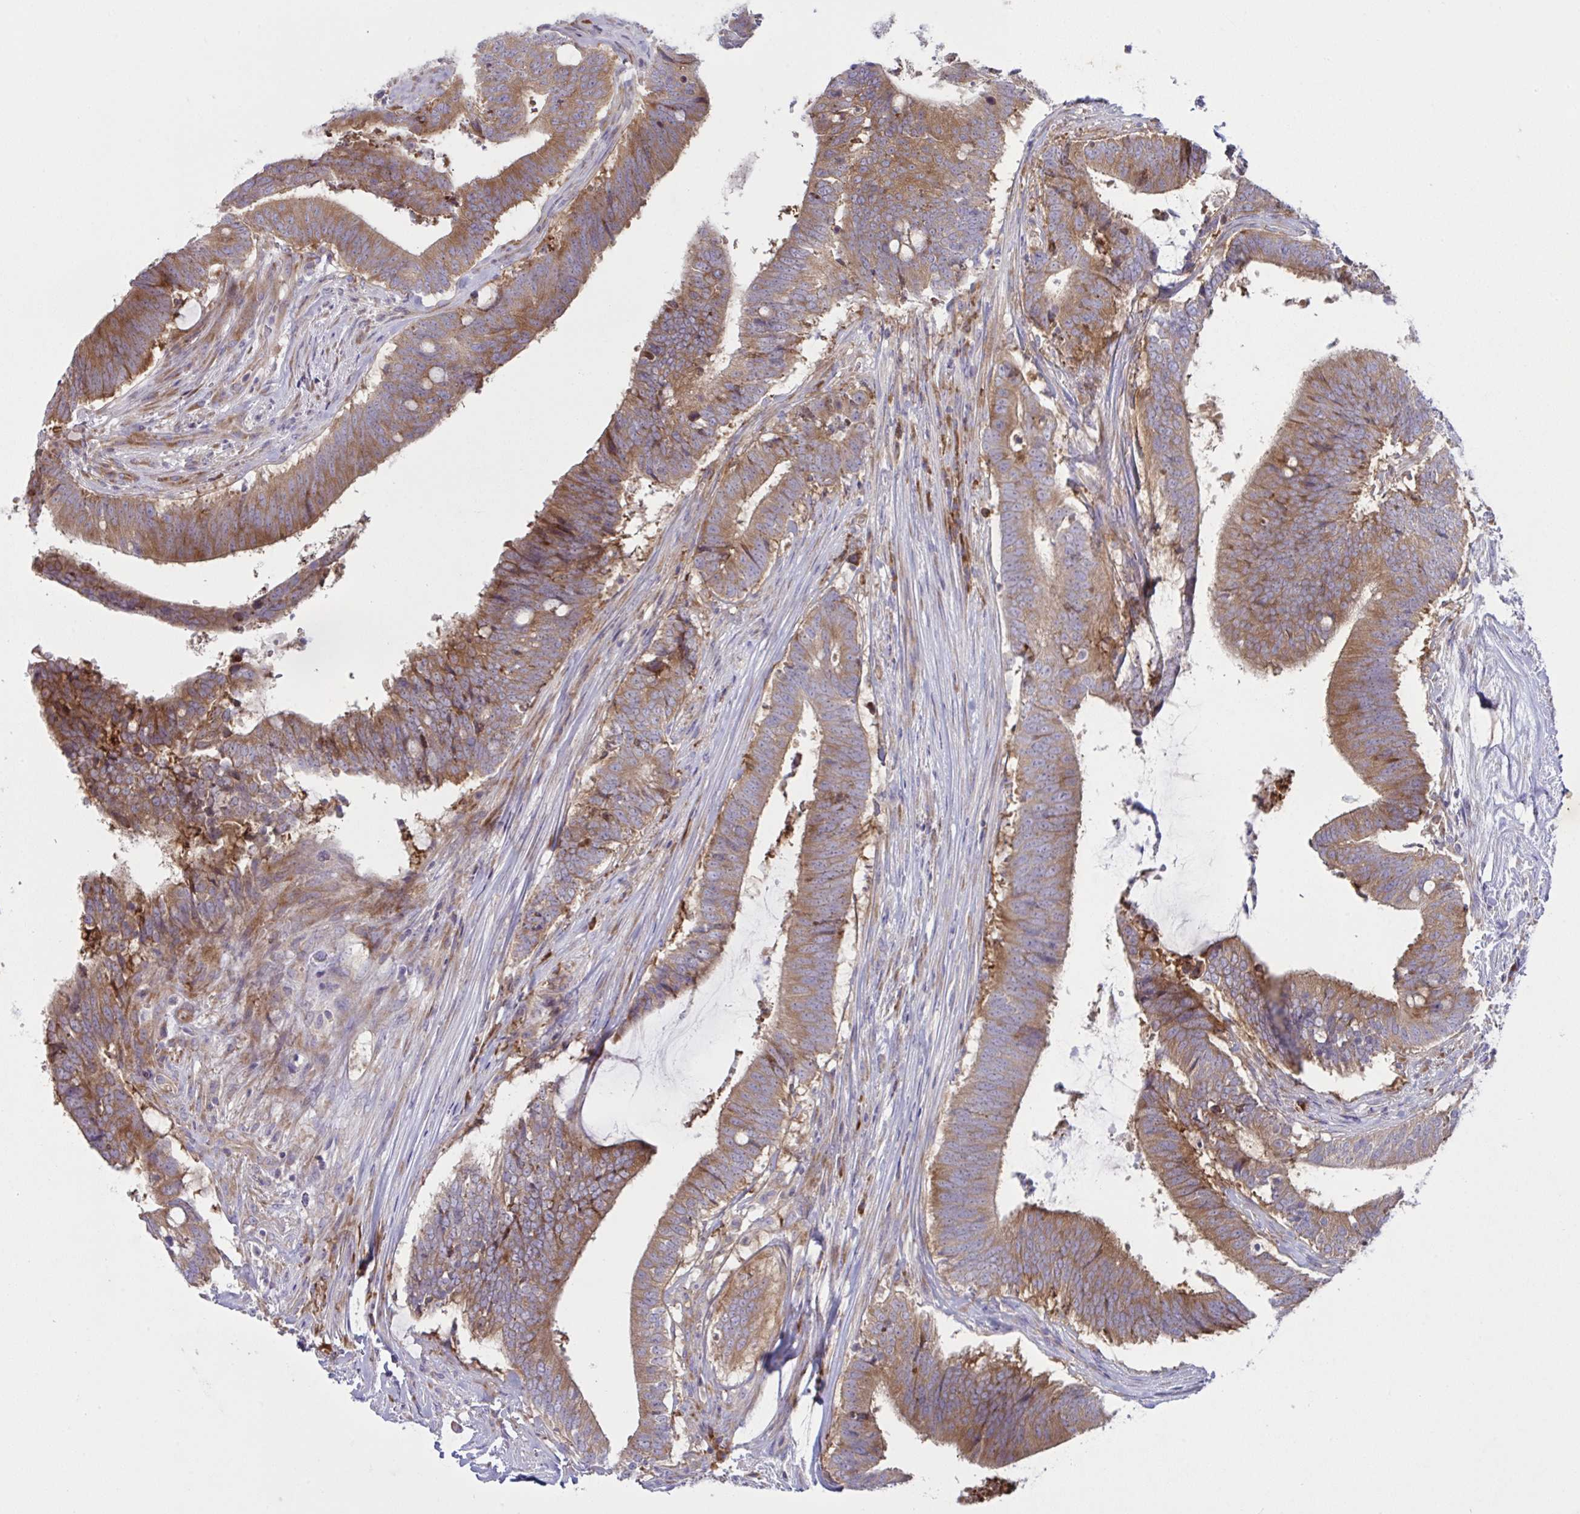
{"staining": {"intensity": "strong", "quantity": ">75%", "location": "cytoplasmic/membranous"}, "tissue": "colorectal cancer", "cell_type": "Tumor cells", "image_type": "cancer", "snomed": [{"axis": "morphology", "description": "Adenocarcinoma, NOS"}, {"axis": "topography", "description": "Colon"}], "caption": "Immunohistochemical staining of human colorectal adenocarcinoma displays high levels of strong cytoplasmic/membranous staining in about >75% of tumor cells.", "gene": "FAU", "patient": {"sex": "female", "age": 43}}